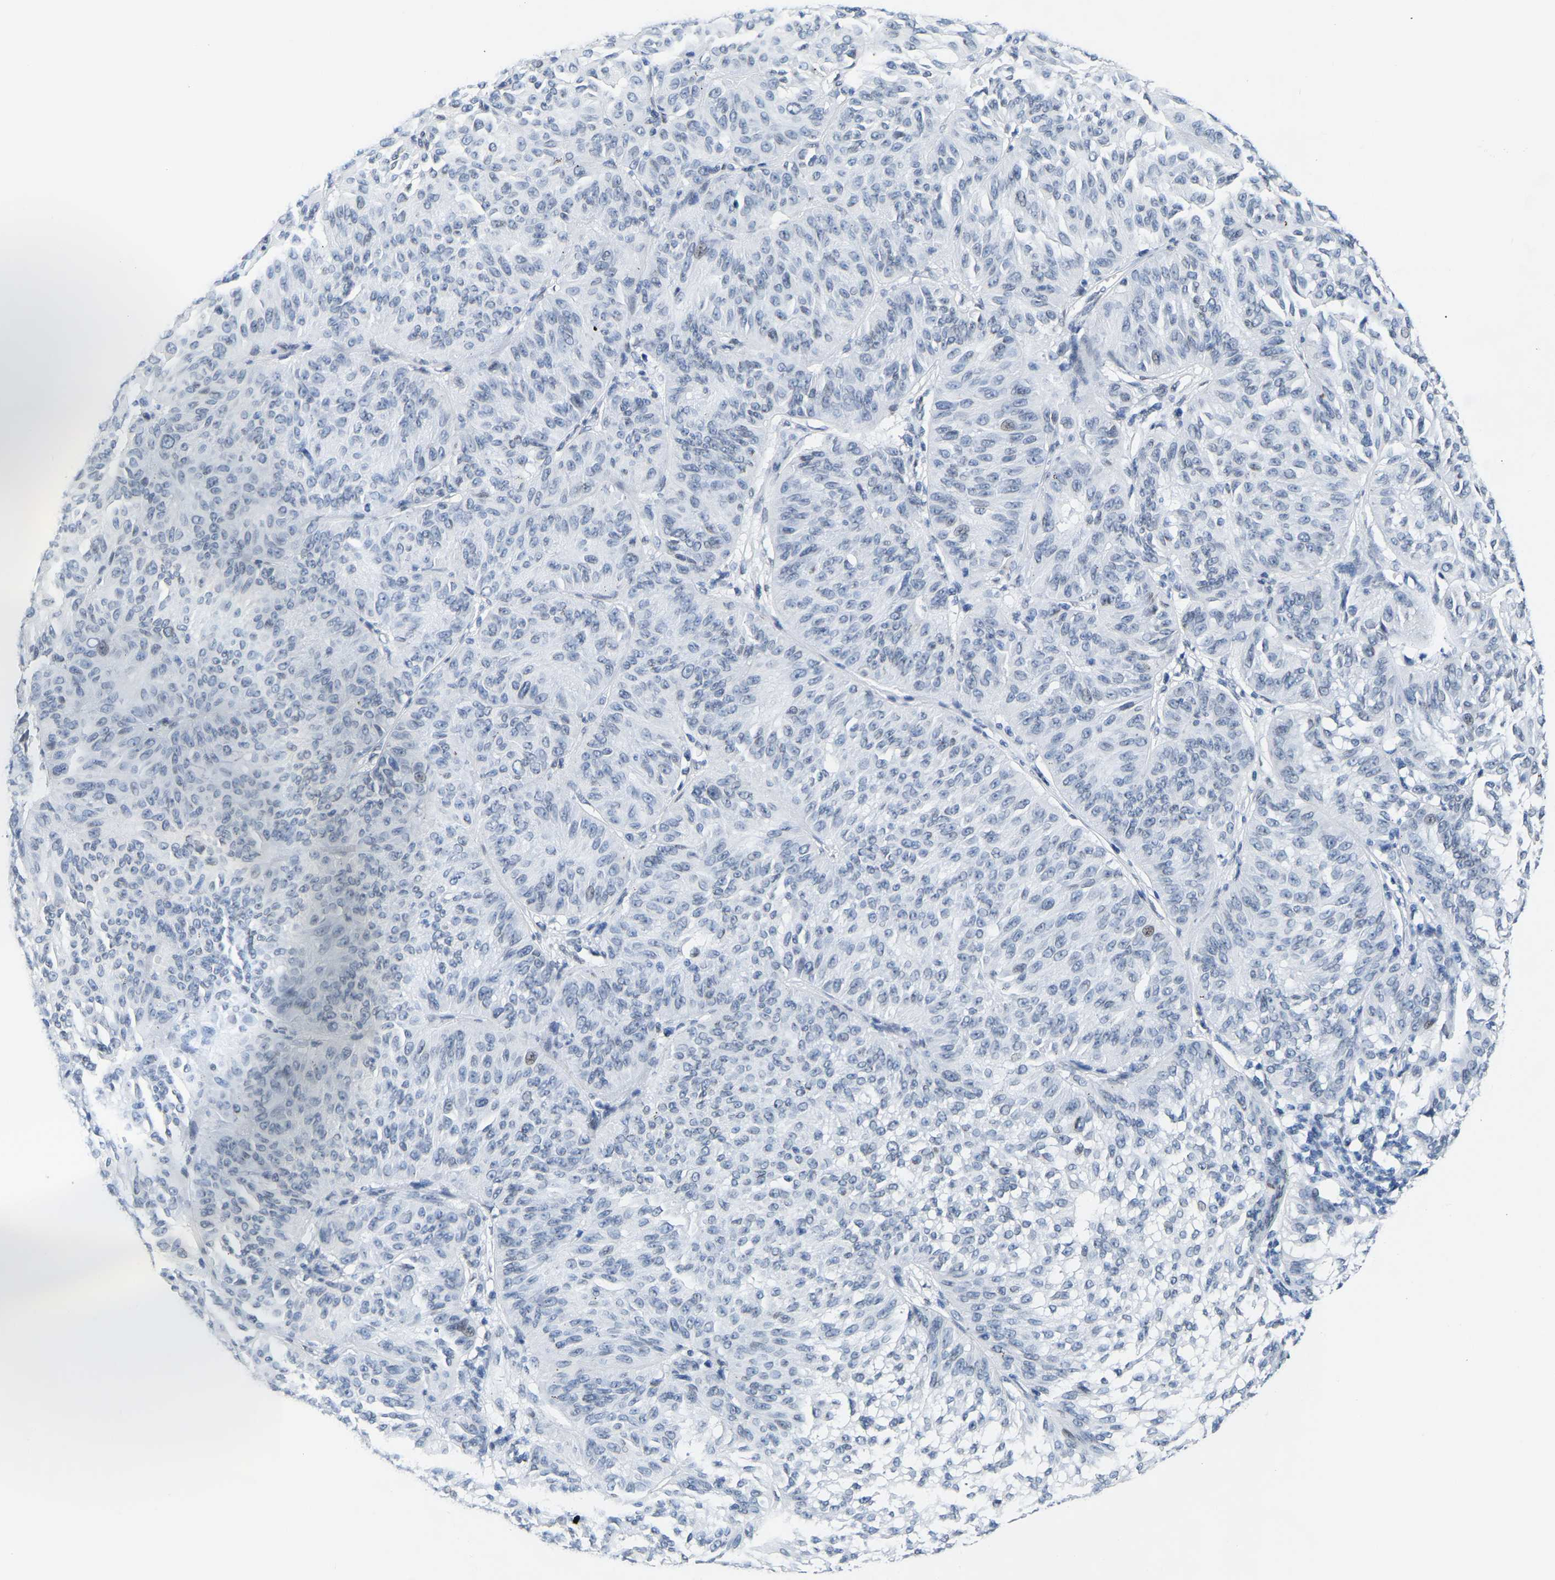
{"staining": {"intensity": "negative", "quantity": "none", "location": "none"}, "tissue": "melanoma", "cell_type": "Tumor cells", "image_type": "cancer", "snomed": [{"axis": "morphology", "description": "Malignant melanoma, NOS"}, {"axis": "topography", "description": "Skin"}], "caption": "Immunohistochemistry (IHC) image of neoplastic tissue: melanoma stained with DAB (3,3'-diaminobenzidine) shows no significant protein positivity in tumor cells. (DAB immunohistochemistry (IHC) visualized using brightfield microscopy, high magnification).", "gene": "UPK3A", "patient": {"sex": "female", "age": 72}}